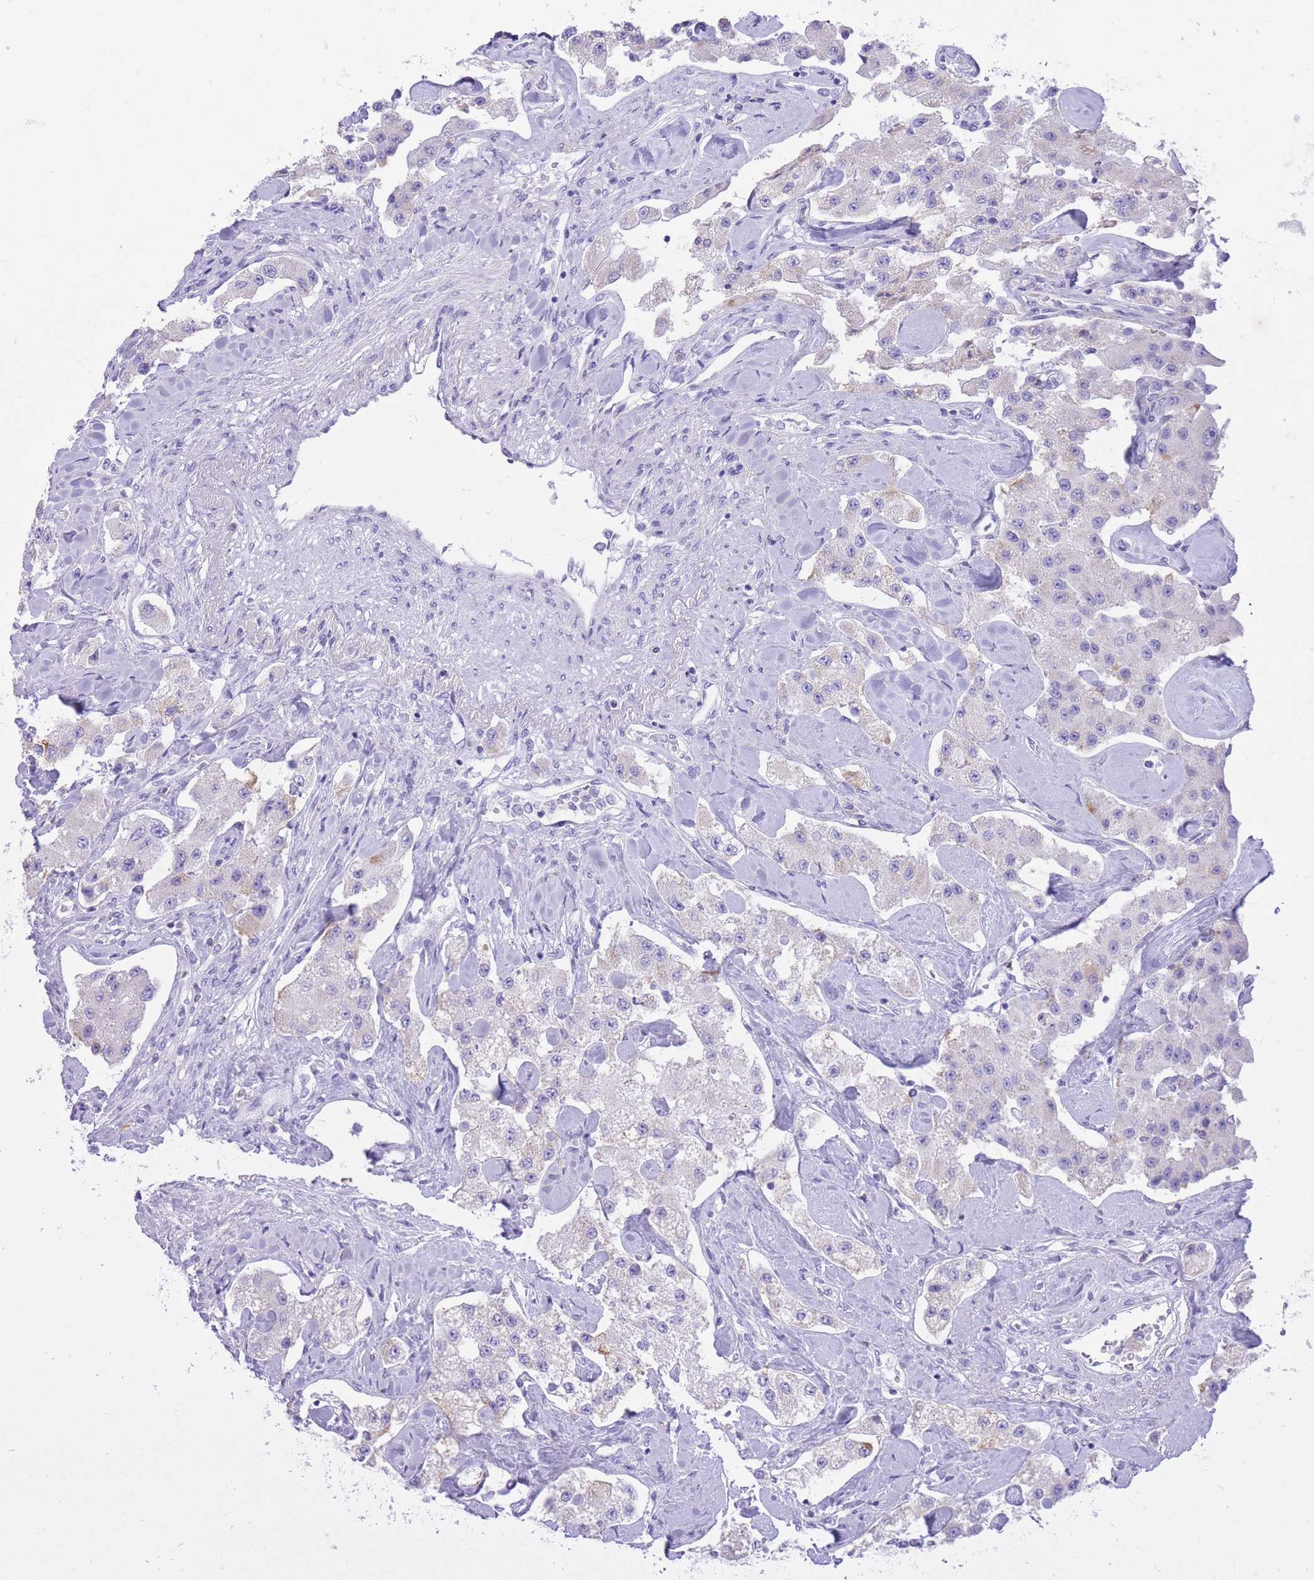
{"staining": {"intensity": "negative", "quantity": "none", "location": "none"}, "tissue": "carcinoid", "cell_type": "Tumor cells", "image_type": "cancer", "snomed": [{"axis": "morphology", "description": "Carcinoid, malignant, NOS"}, {"axis": "topography", "description": "Pancreas"}], "caption": "Micrograph shows no protein staining in tumor cells of malignant carcinoid tissue.", "gene": "SLC4A4", "patient": {"sex": "male", "age": 41}}